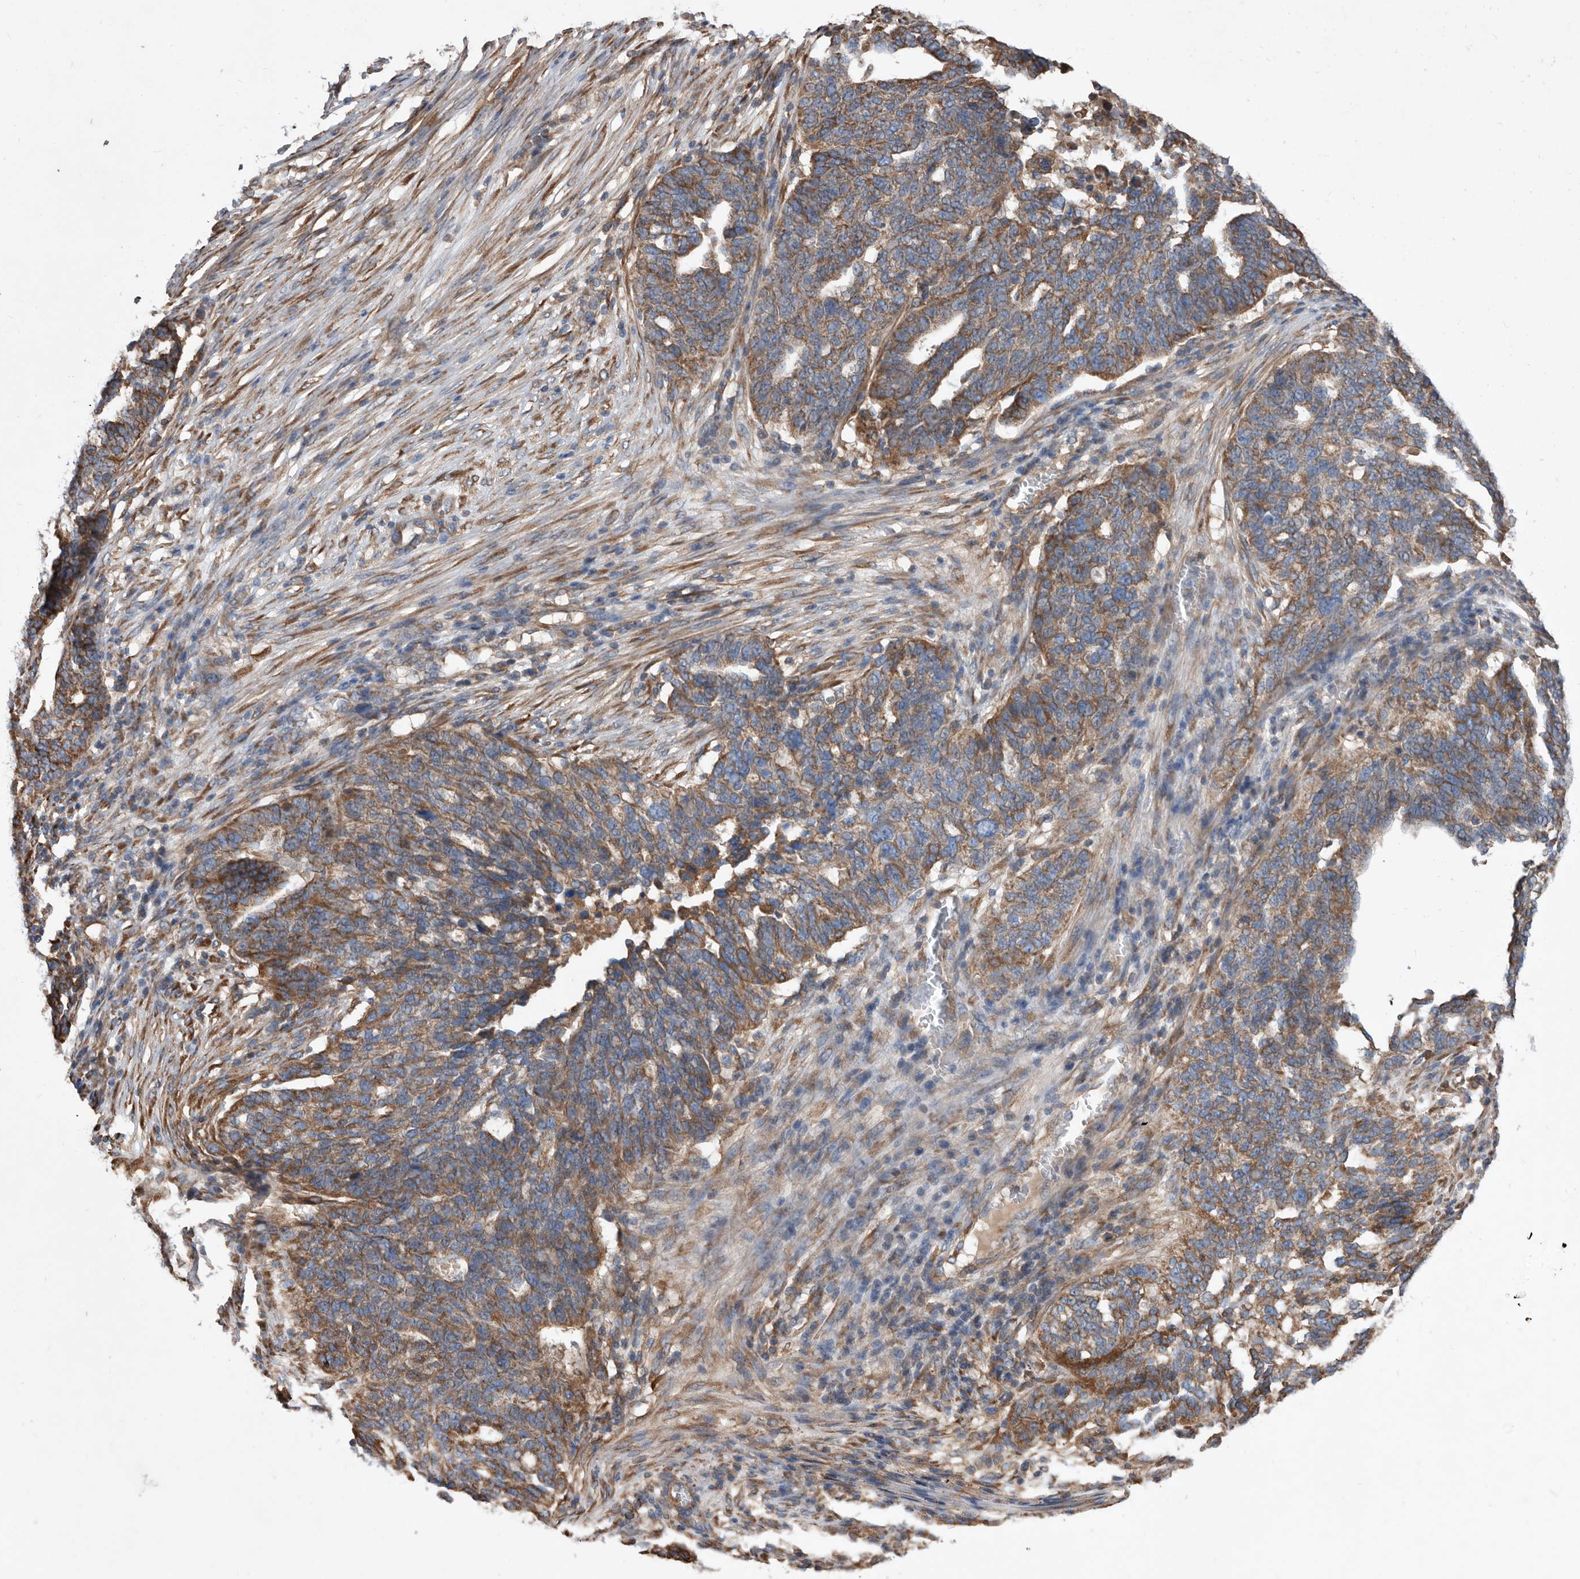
{"staining": {"intensity": "moderate", "quantity": ">75%", "location": "cytoplasmic/membranous"}, "tissue": "ovarian cancer", "cell_type": "Tumor cells", "image_type": "cancer", "snomed": [{"axis": "morphology", "description": "Cystadenocarcinoma, serous, NOS"}, {"axis": "topography", "description": "Ovary"}], "caption": "About >75% of tumor cells in human serous cystadenocarcinoma (ovarian) display moderate cytoplasmic/membranous protein positivity as visualized by brown immunohistochemical staining.", "gene": "ATP13A3", "patient": {"sex": "female", "age": 59}}